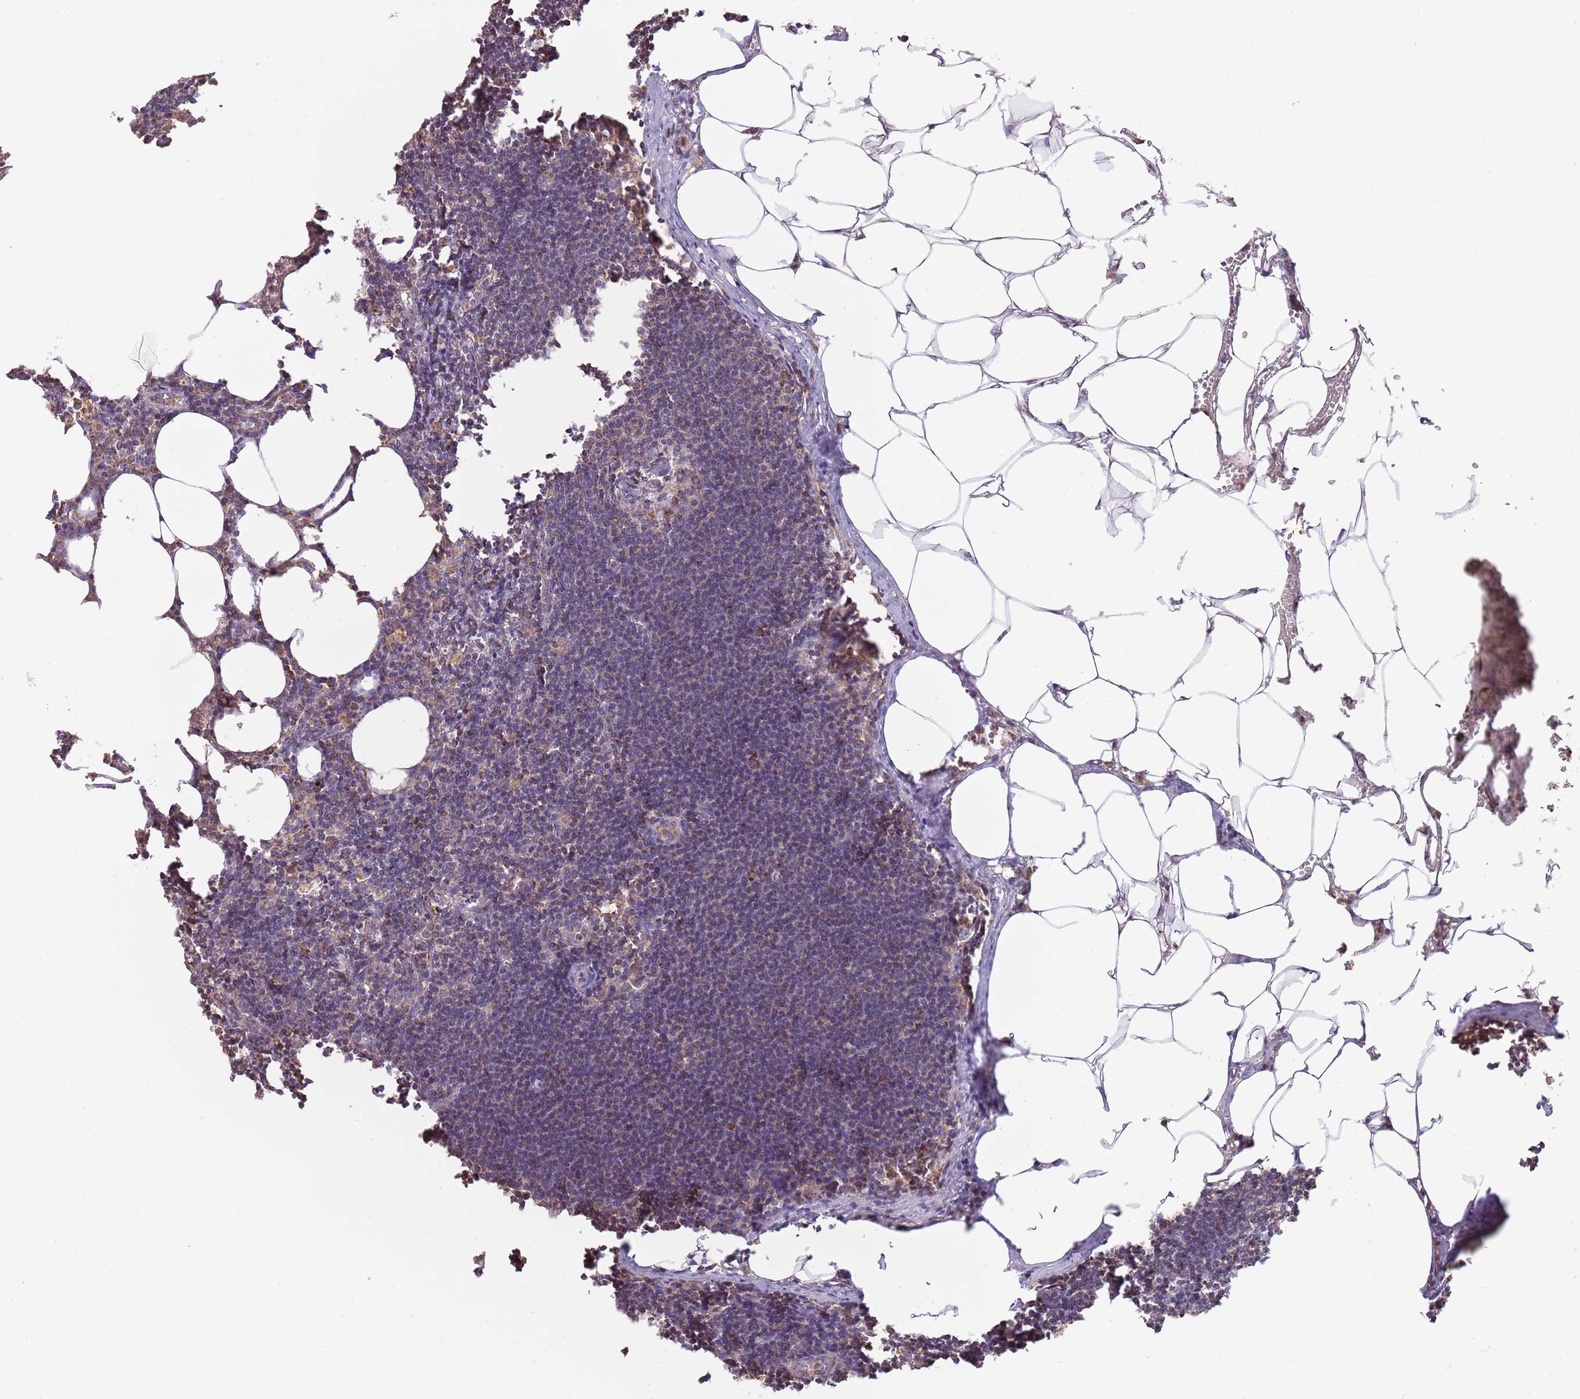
{"staining": {"intensity": "strong", "quantity": ">75%", "location": "cytoplasmic/membranous"}, "tissue": "lymph node", "cell_type": "Germinal center cells", "image_type": "normal", "snomed": [{"axis": "morphology", "description": "Normal tissue, NOS"}, {"axis": "topography", "description": "Lymph node"}], "caption": "Immunohistochemistry (IHC) (DAB (3,3'-diaminobenzidine)) staining of benign human lymph node shows strong cytoplasmic/membranous protein expression in approximately >75% of germinal center cells.", "gene": "DNAJA3", "patient": {"sex": "female", "age": 30}}